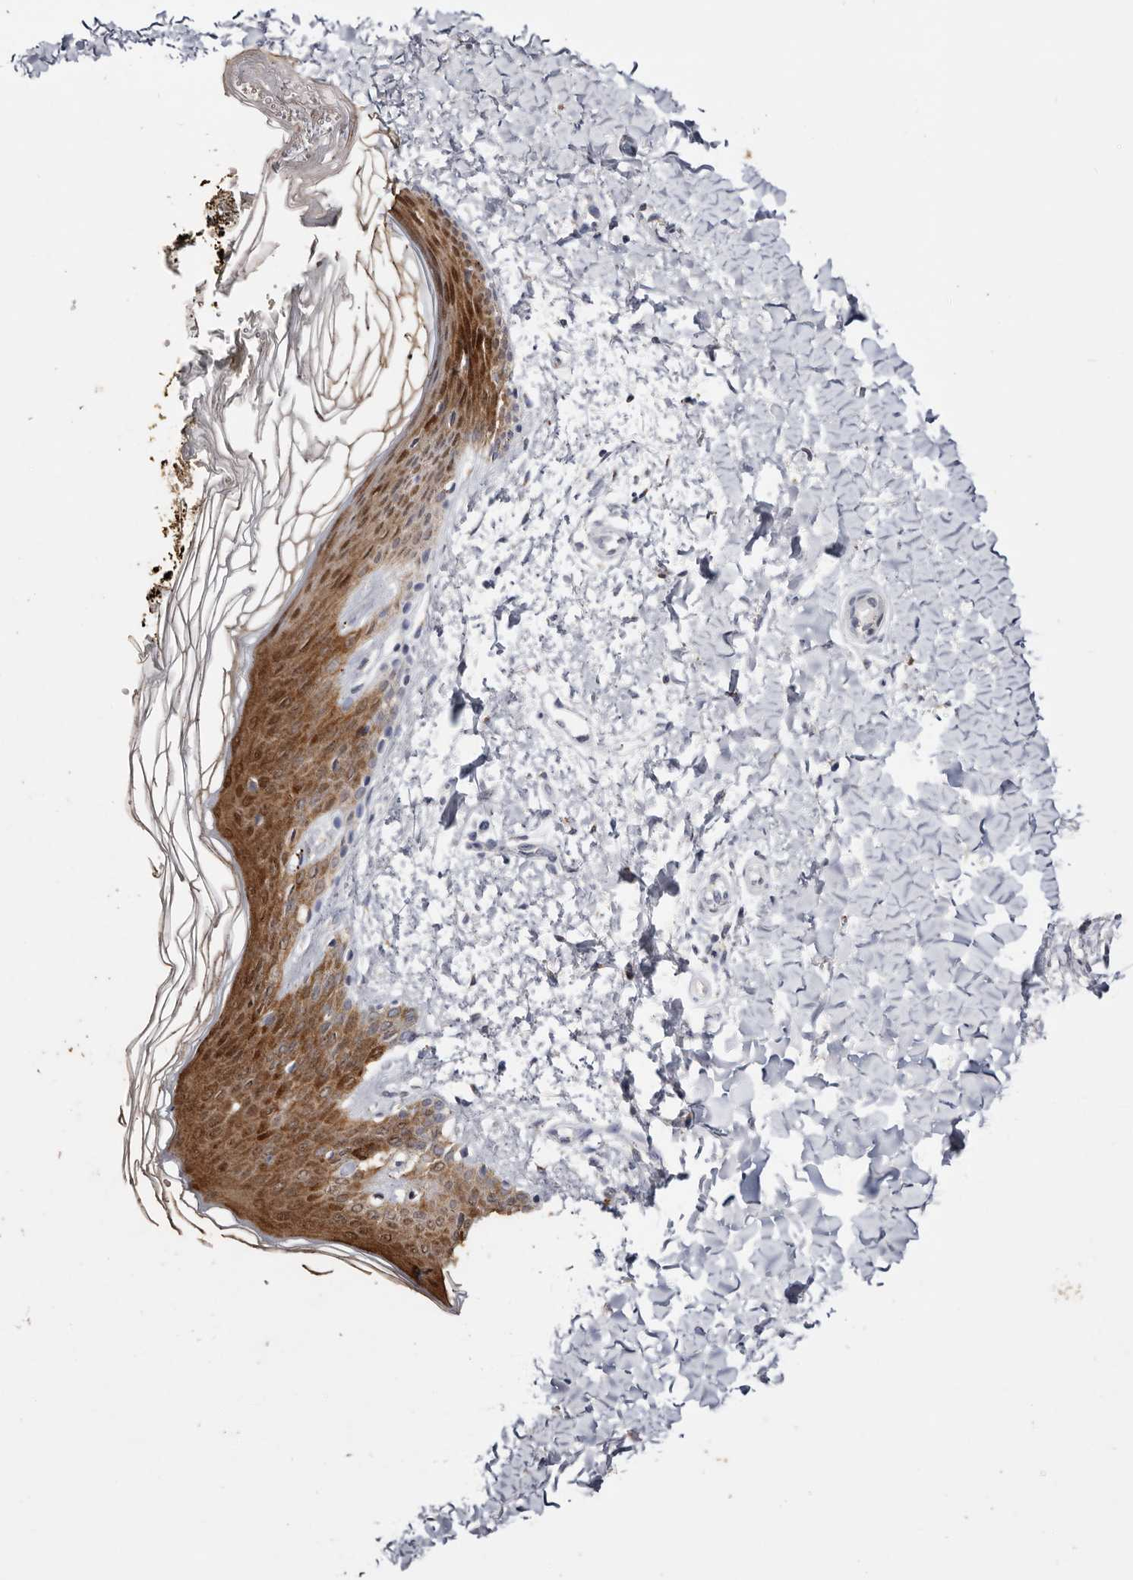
{"staining": {"intensity": "negative", "quantity": "none", "location": "none"}, "tissue": "skin", "cell_type": "Fibroblasts", "image_type": "normal", "snomed": [{"axis": "morphology", "description": "Normal tissue, NOS"}, {"axis": "morphology", "description": "Neoplasm, benign, NOS"}, {"axis": "topography", "description": "Skin"}, {"axis": "topography", "description": "Soft tissue"}], "caption": "High power microscopy micrograph of an immunohistochemistry (IHC) image of unremarkable skin, revealing no significant positivity in fibroblasts. (DAB (3,3'-diaminobenzidine) immunohistochemistry, high magnification).", "gene": "LGALS7B", "patient": {"sex": "male", "age": 26}}